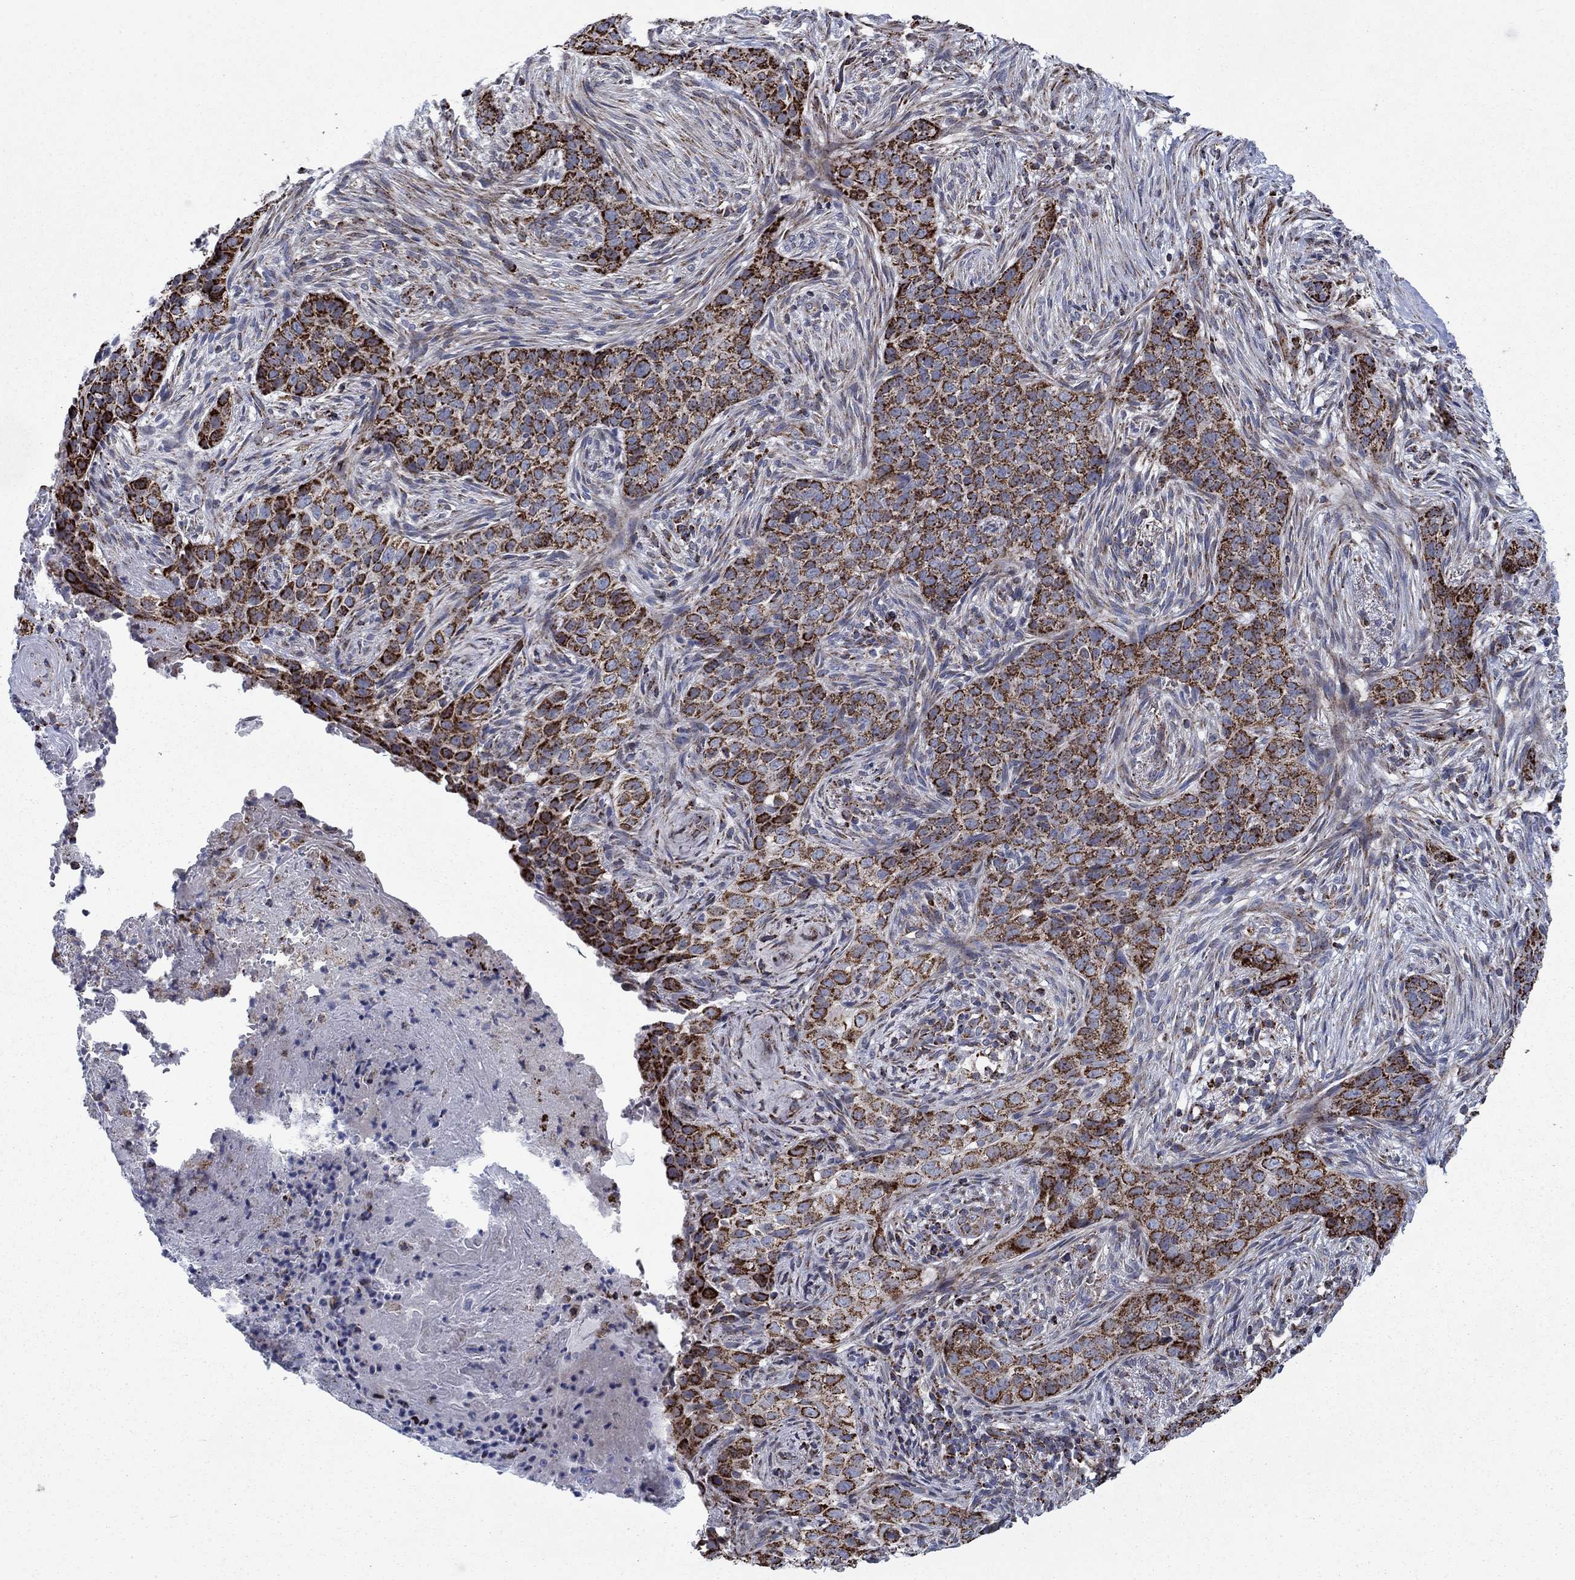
{"staining": {"intensity": "strong", "quantity": ">75%", "location": "cytoplasmic/membranous"}, "tissue": "skin cancer", "cell_type": "Tumor cells", "image_type": "cancer", "snomed": [{"axis": "morphology", "description": "Squamous cell carcinoma, NOS"}, {"axis": "topography", "description": "Skin"}], "caption": "Immunohistochemical staining of skin cancer reveals strong cytoplasmic/membranous protein expression in approximately >75% of tumor cells.", "gene": "MOAP1", "patient": {"sex": "male", "age": 88}}